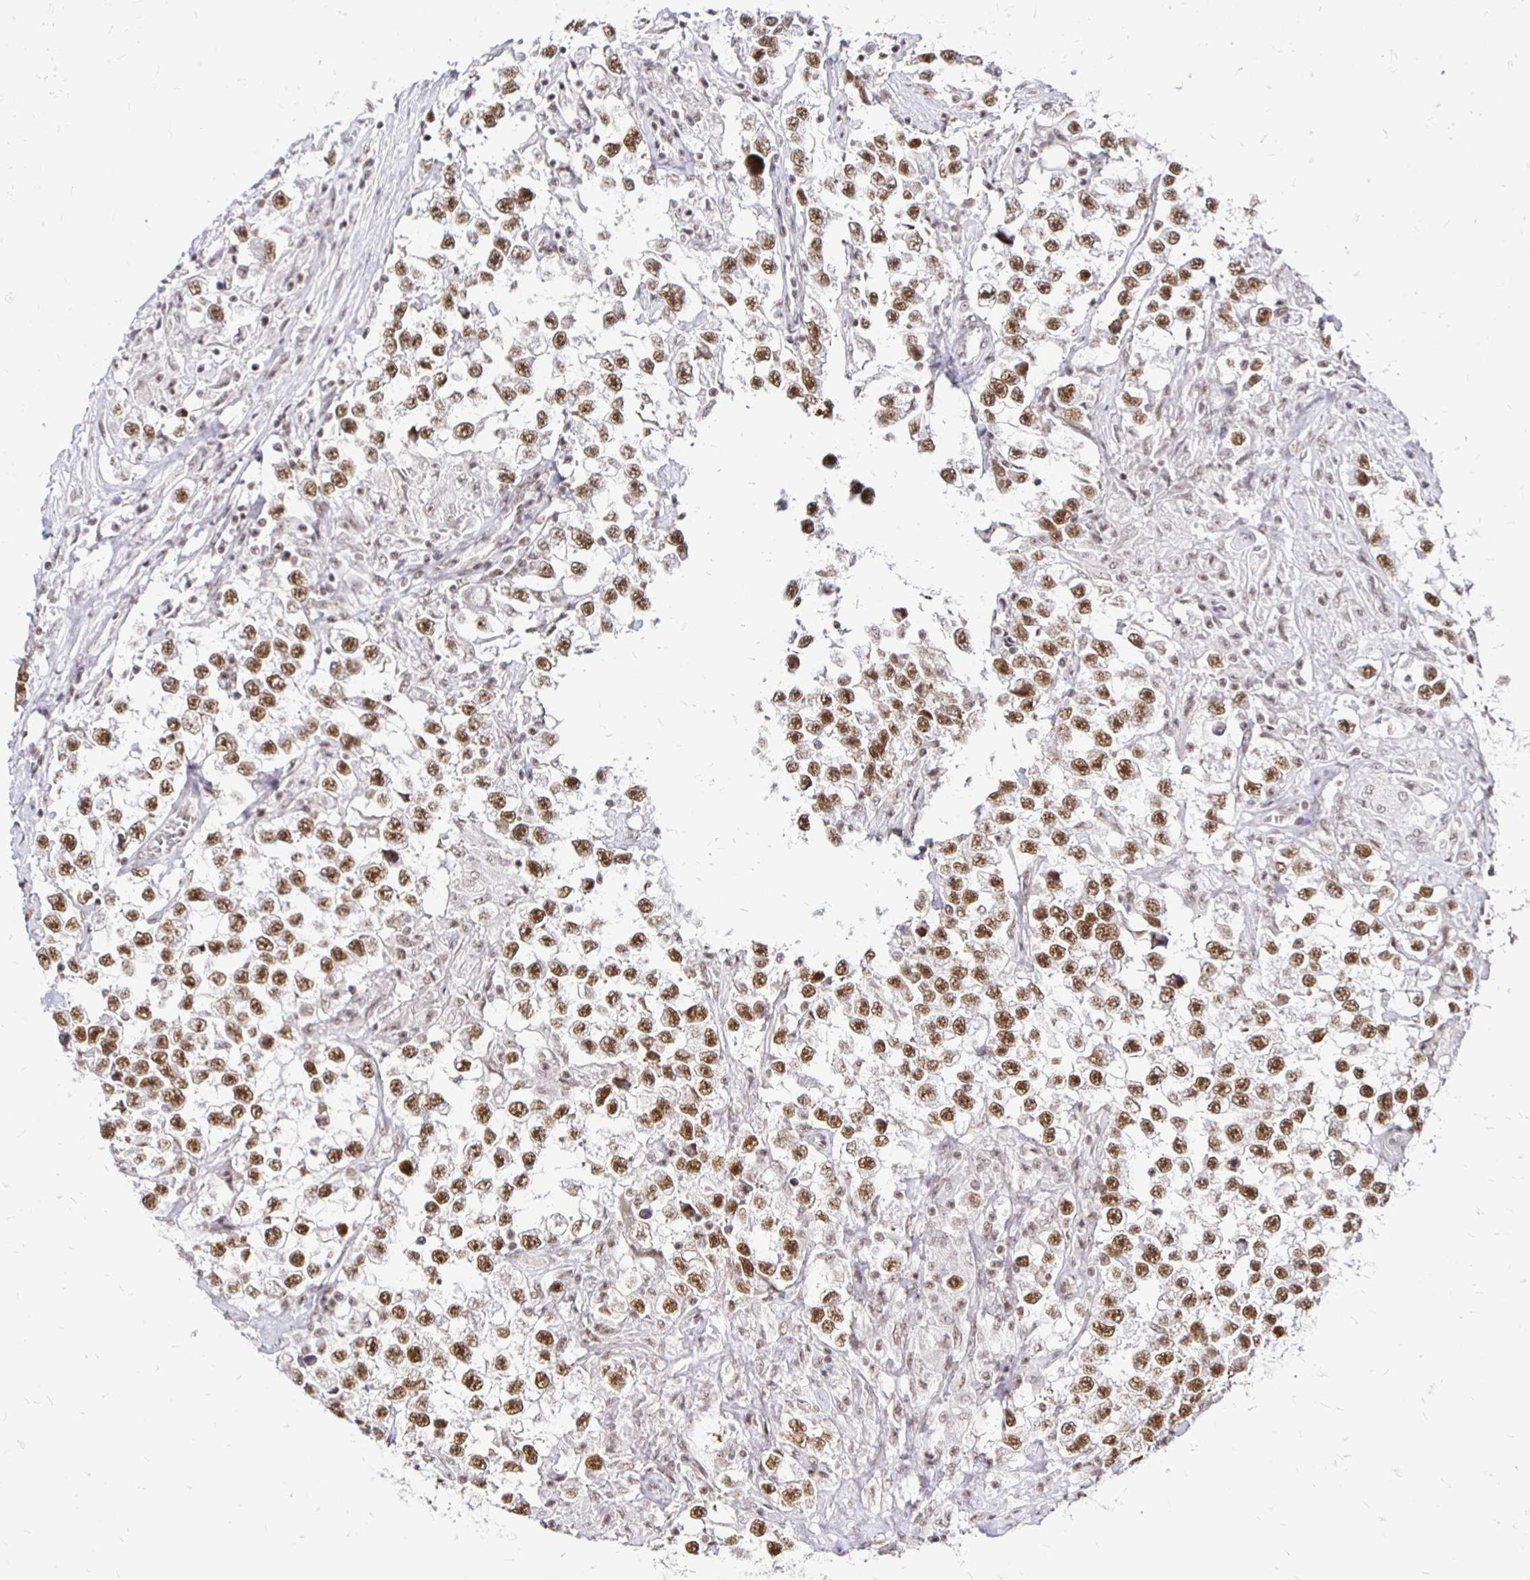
{"staining": {"intensity": "moderate", "quantity": ">75%", "location": "nuclear"}, "tissue": "testis cancer", "cell_type": "Tumor cells", "image_type": "cancer", "snomed": [{"axis": "morphology", "description": "Seminoma, NOS"}, {"axis": "topography", "description": "Testis"}], "caption": "High-power microscopy captured an IHC micrograph of testis cancer, revealing moderate nuclear staining in approximately >75% of tumor cells.", "gene": "SIN3A", "patient": {"sex": "male", "age": 46}}